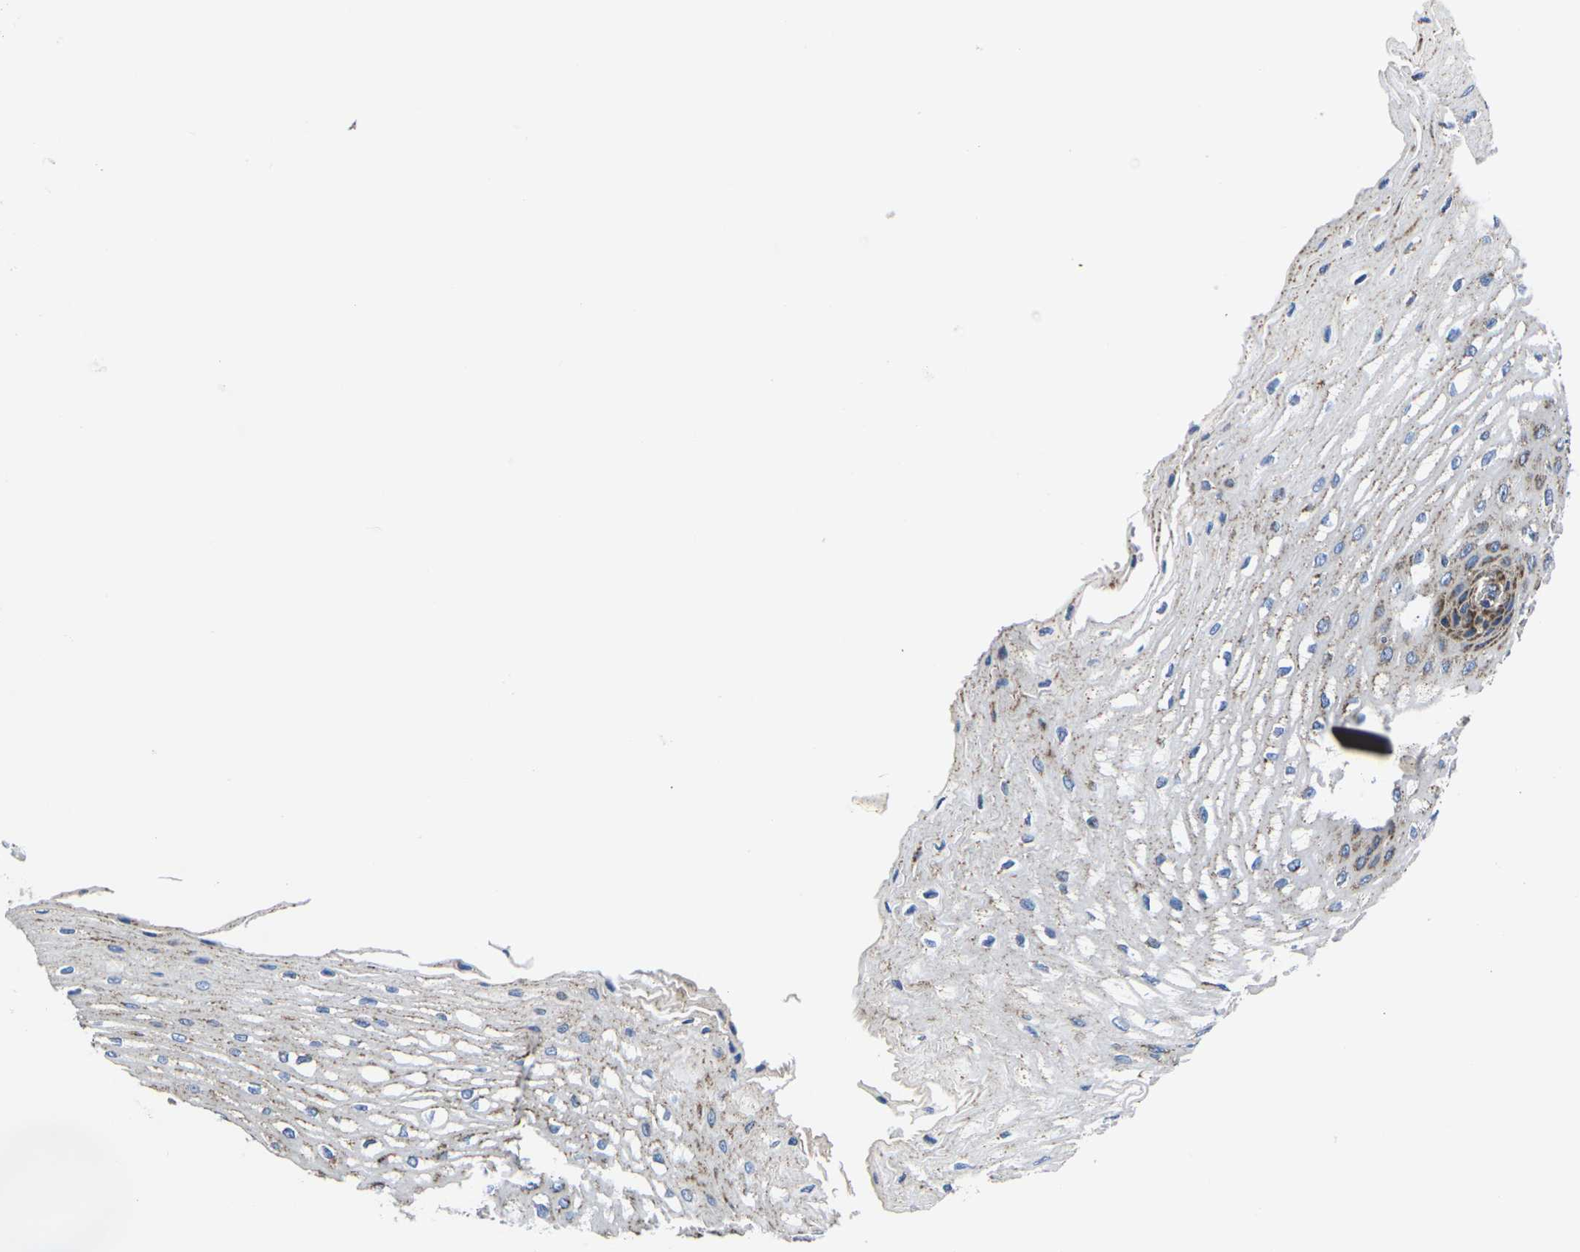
{"staining": {"intensity": "moderate", "quantity": "25%-75%", "location": "cytoplasmic/membranous"}, "tissue": "esophagus", "cell_type": "Squamous epithelial cells", "image_type": "normal", "snomed": [{"axis": "morphology", "description": "Normal tissue, NOS"}, {"axis": "topography", "description": "Esophagus"}], "caption": "This is a micrograph of immunohistochemistry staining of benign esophagus, which shows moderate expression in the cytoplasmic/membranous of squamous epithelial cells.", "gene": "GPR4", "patient": {"sex": "male", "age": 54}}